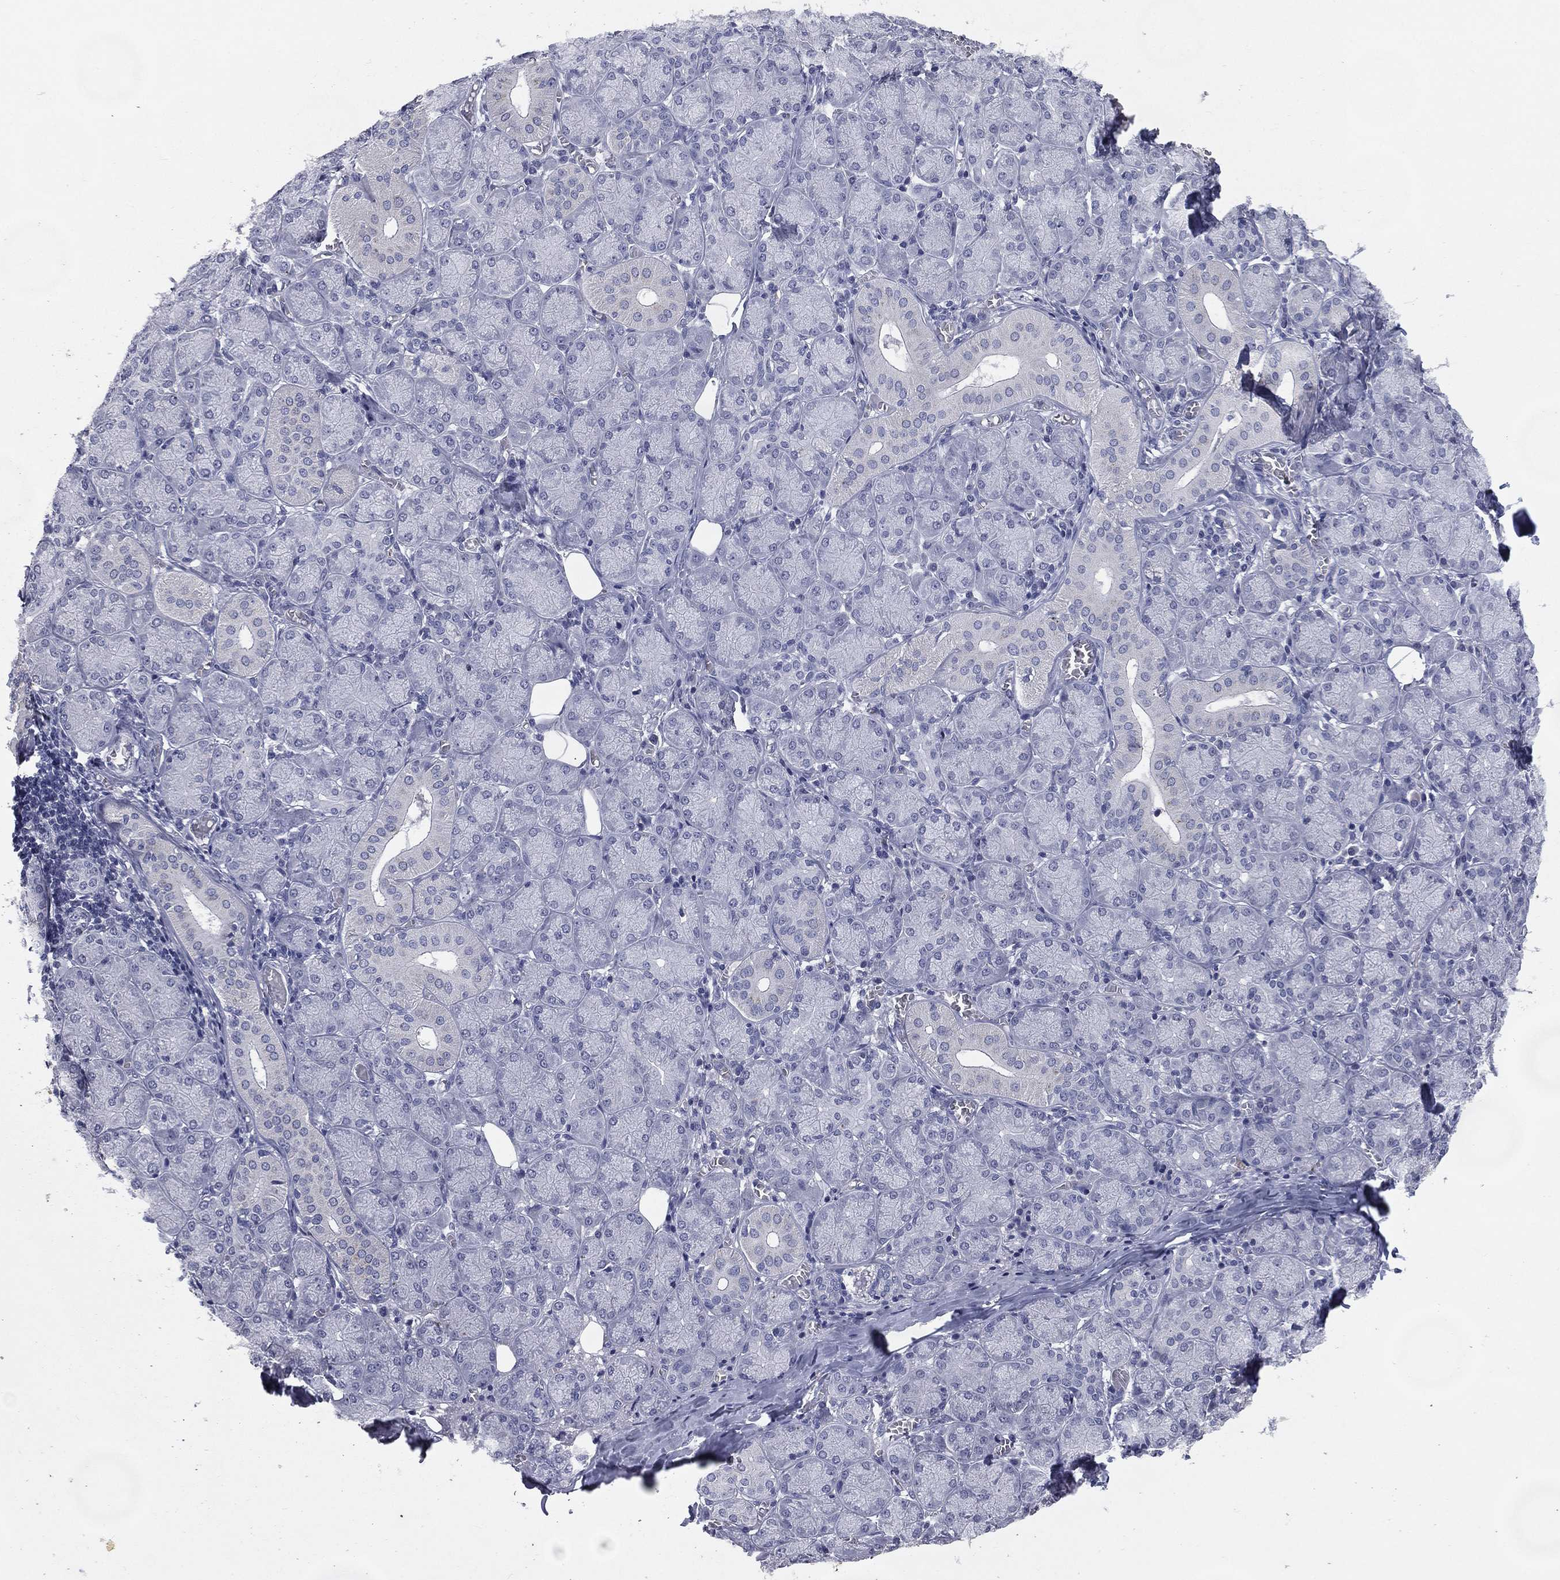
{"staining": {"intensity": "negative", "quantity": "none", "location": "none"}, "tissue": "salivary gland", "cell_type": "Glandular cells", "image_type": "normal", "snomed": [{"axis": "morphology", "description": "Normal tissue, NOS"}, {"axis": "topography", "description": "Salivary gland"}, {"axis": "topography", "description": "Peripheral nerve tissue"}], "caption": "Human salivary gland stained for a protein using immunohistochemistry (IHC) reveals no staining in glandular cells.", "gene": "IFT27", "patient": {"sex": "female", "age": 24}}